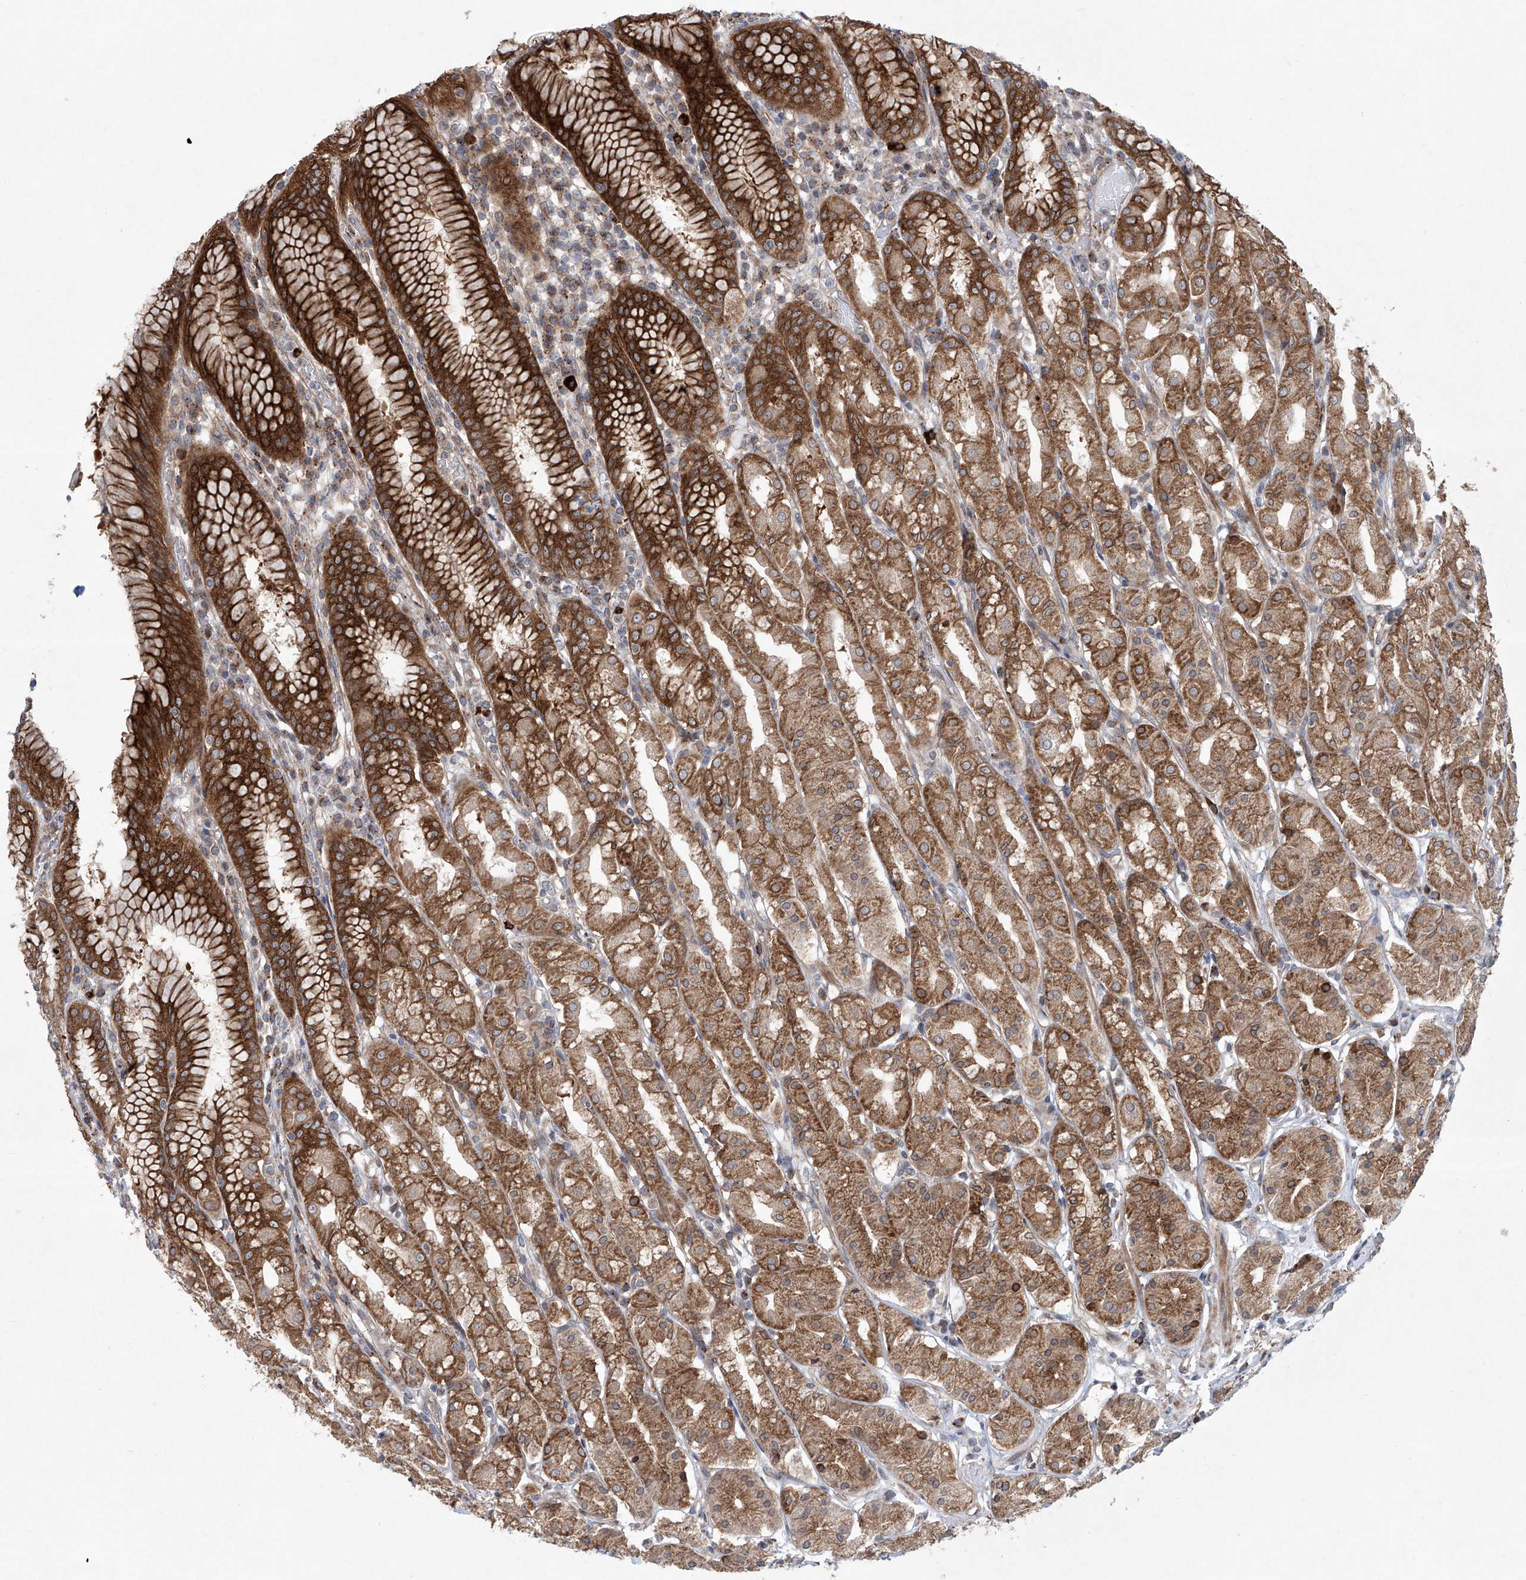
{"staining": {"intensity": "strong", "quantity": ">75%", "location": "cytoplasmic/membranous"}, "tissue": "stomach", "cell_type": "Glandular cells", "image_type": "normal", "snomed": [{"axis": "morphology", "description": "Normal tissue, NOS"}, {"axis": "topography", "description": "Stomach"}, {"axis": "topography", "description": "Stomach, lower"}], "caption": "IHC photomicrograph of benign human stomach stained for a protein (brown), which displays high levels of strong cytoplasmic/membranous staining in approximately >75% of glandular cells.", "gene": "KLC4", "patient": {"sex": "female", "age": 56}}